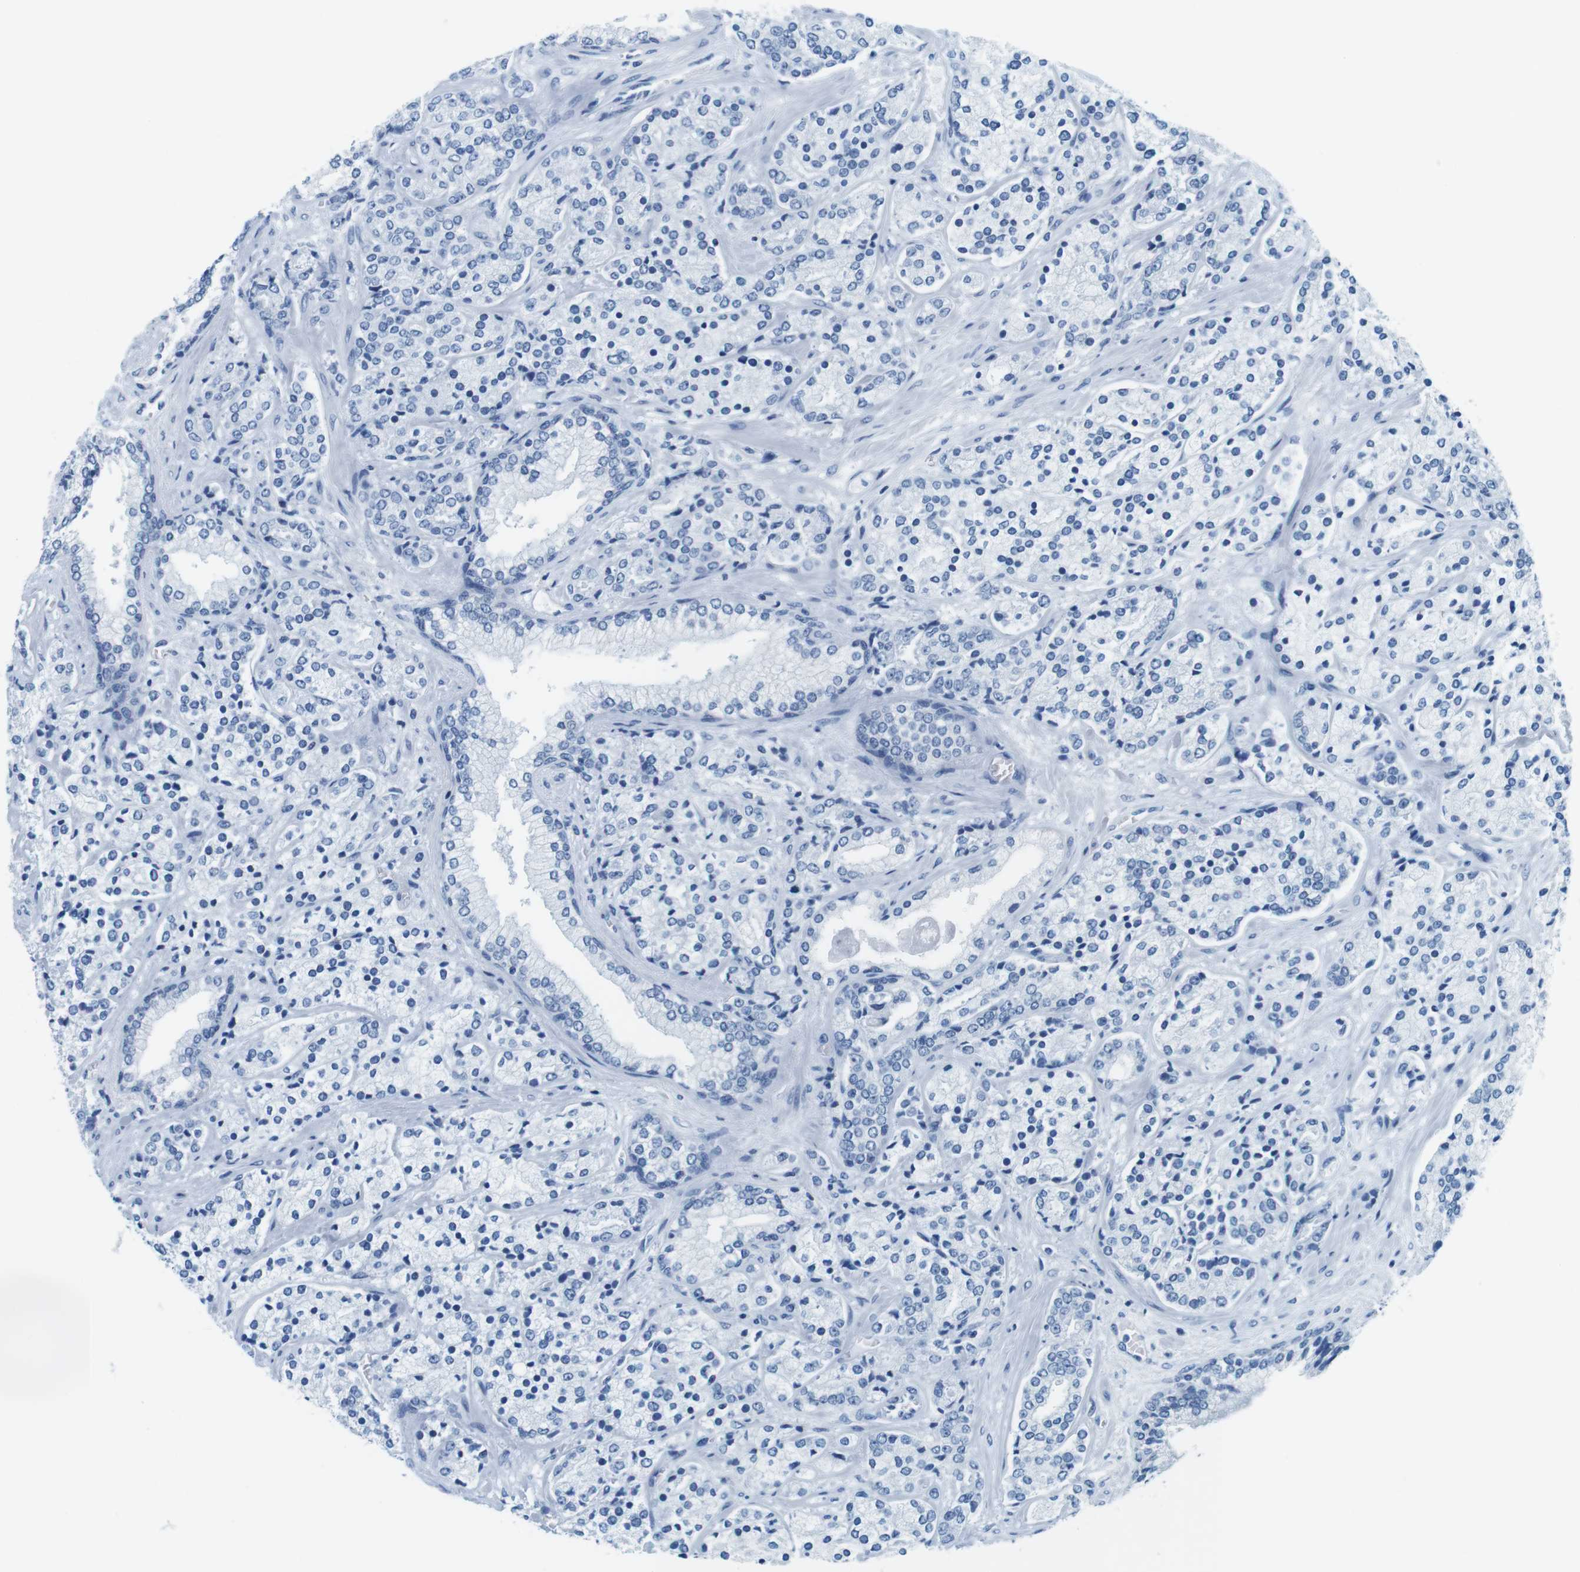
{"staining": {"intensity": "negative", "quantity": "none", "location": "none"}, "tissue": "prostate cancer", "cell_type": "Tumor cells", "image_type": "cancer", "snomed": [{"axis": "morphology", "description": "Adenocarcinoma, High grade"}, {"axis": "topography", "description": "Prostate"}], "caption": "This photomicrograph is of prostate adenocarcinoma (high-grade) stained with immunohistochemistry to label a protein in brown with the nuclei are counter-stained blue. There is no expression in tumor cells.", "gene": "CYP2C9", "patient": {"sex": "male", "age": 71}}